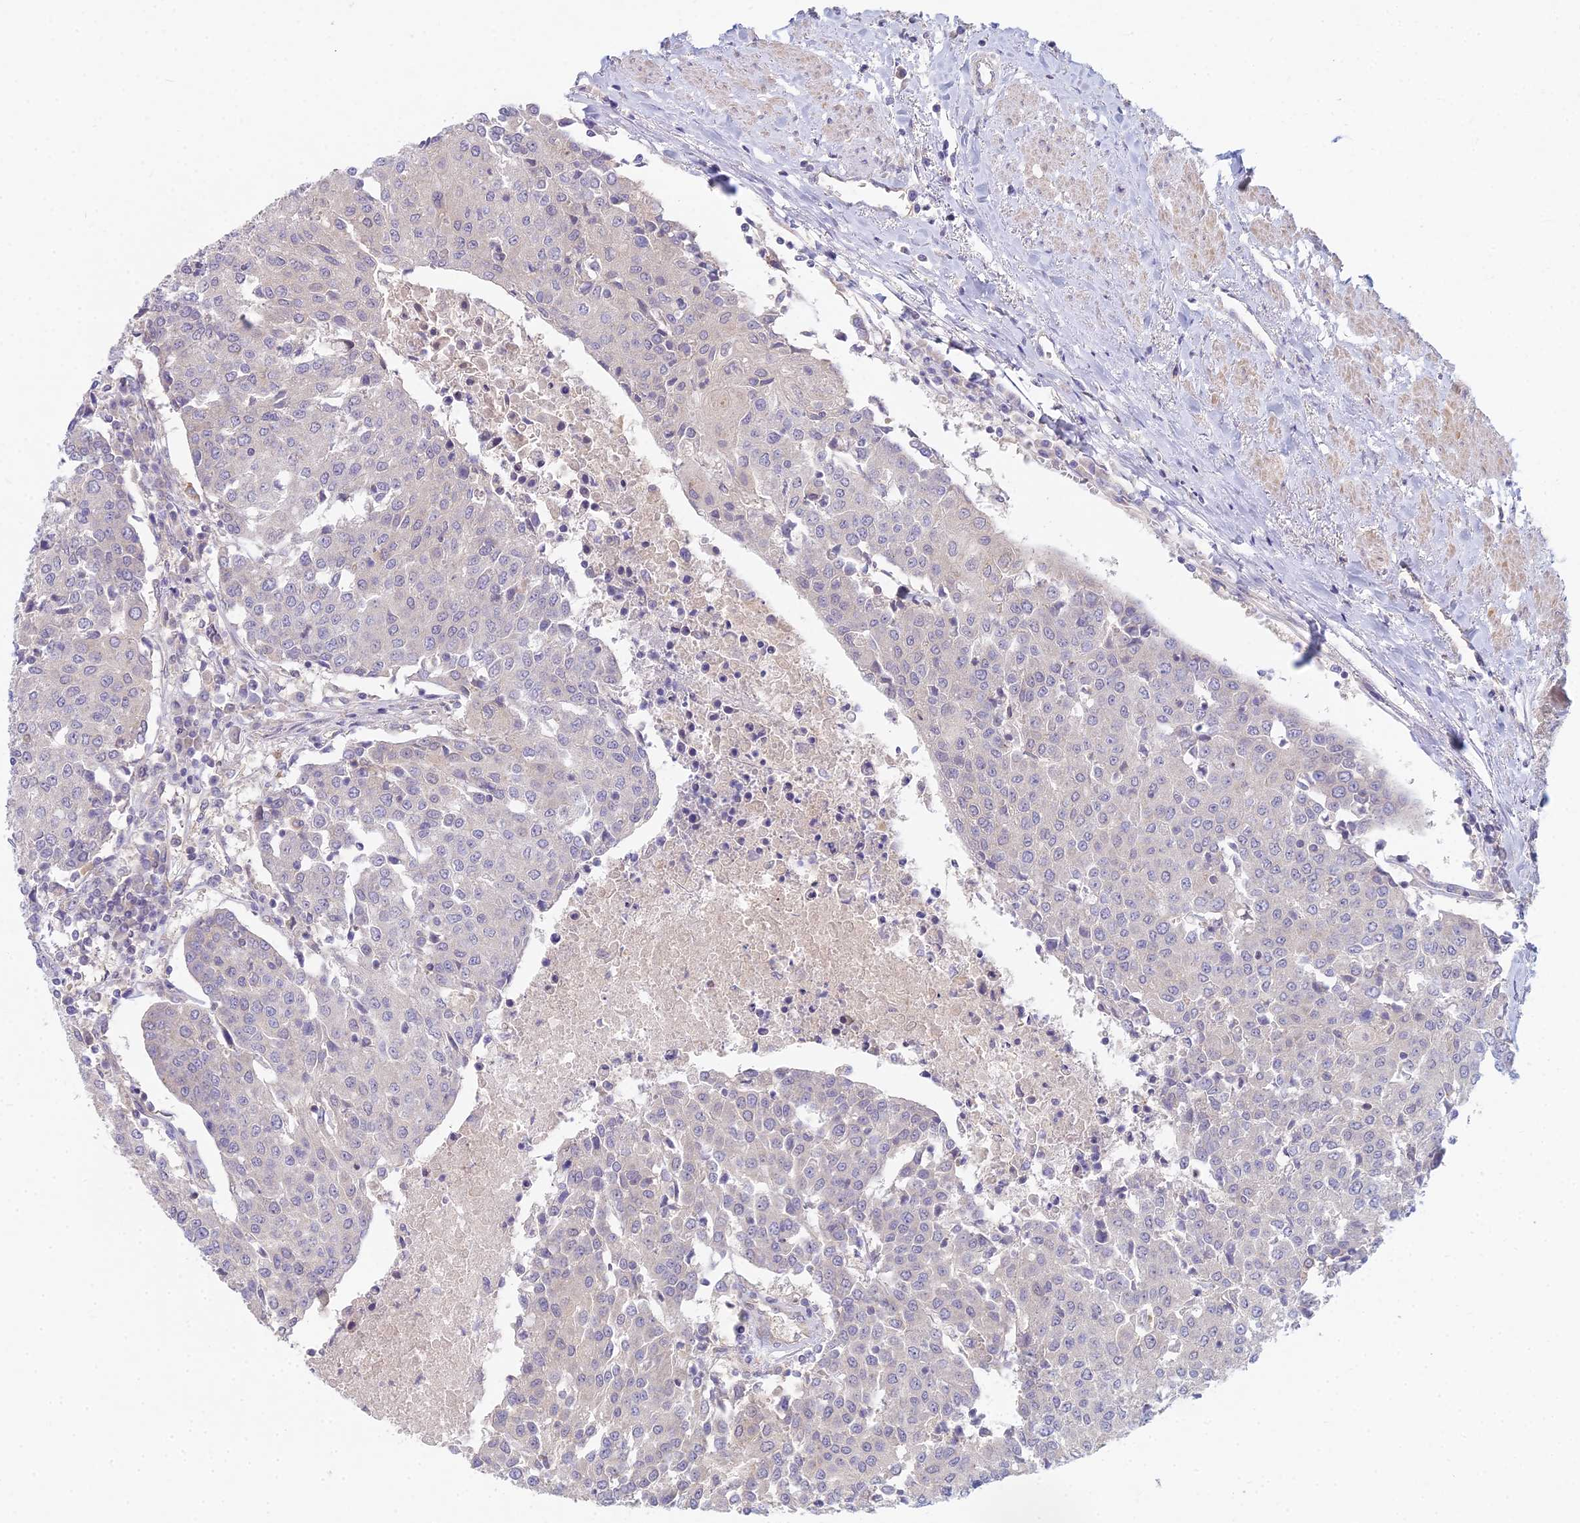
{"staining": {"intensity": "negative", "quantity": "none", "location": "none"}, "tissue": "urothelial cancer", "cell_type": "Tumor cells", "image_type": "cancer", "snomed": [{"axis": "morphology", "description": "Urothelial carcinoma, High grade"}, {"axis": "topography", "description": "Urinary bladder"}], "caption": "An image of human urothelial cancer is negative for staining in tumor cells.", "gene": "METTL26", "patient": {"sex": "female", "age": 85}}